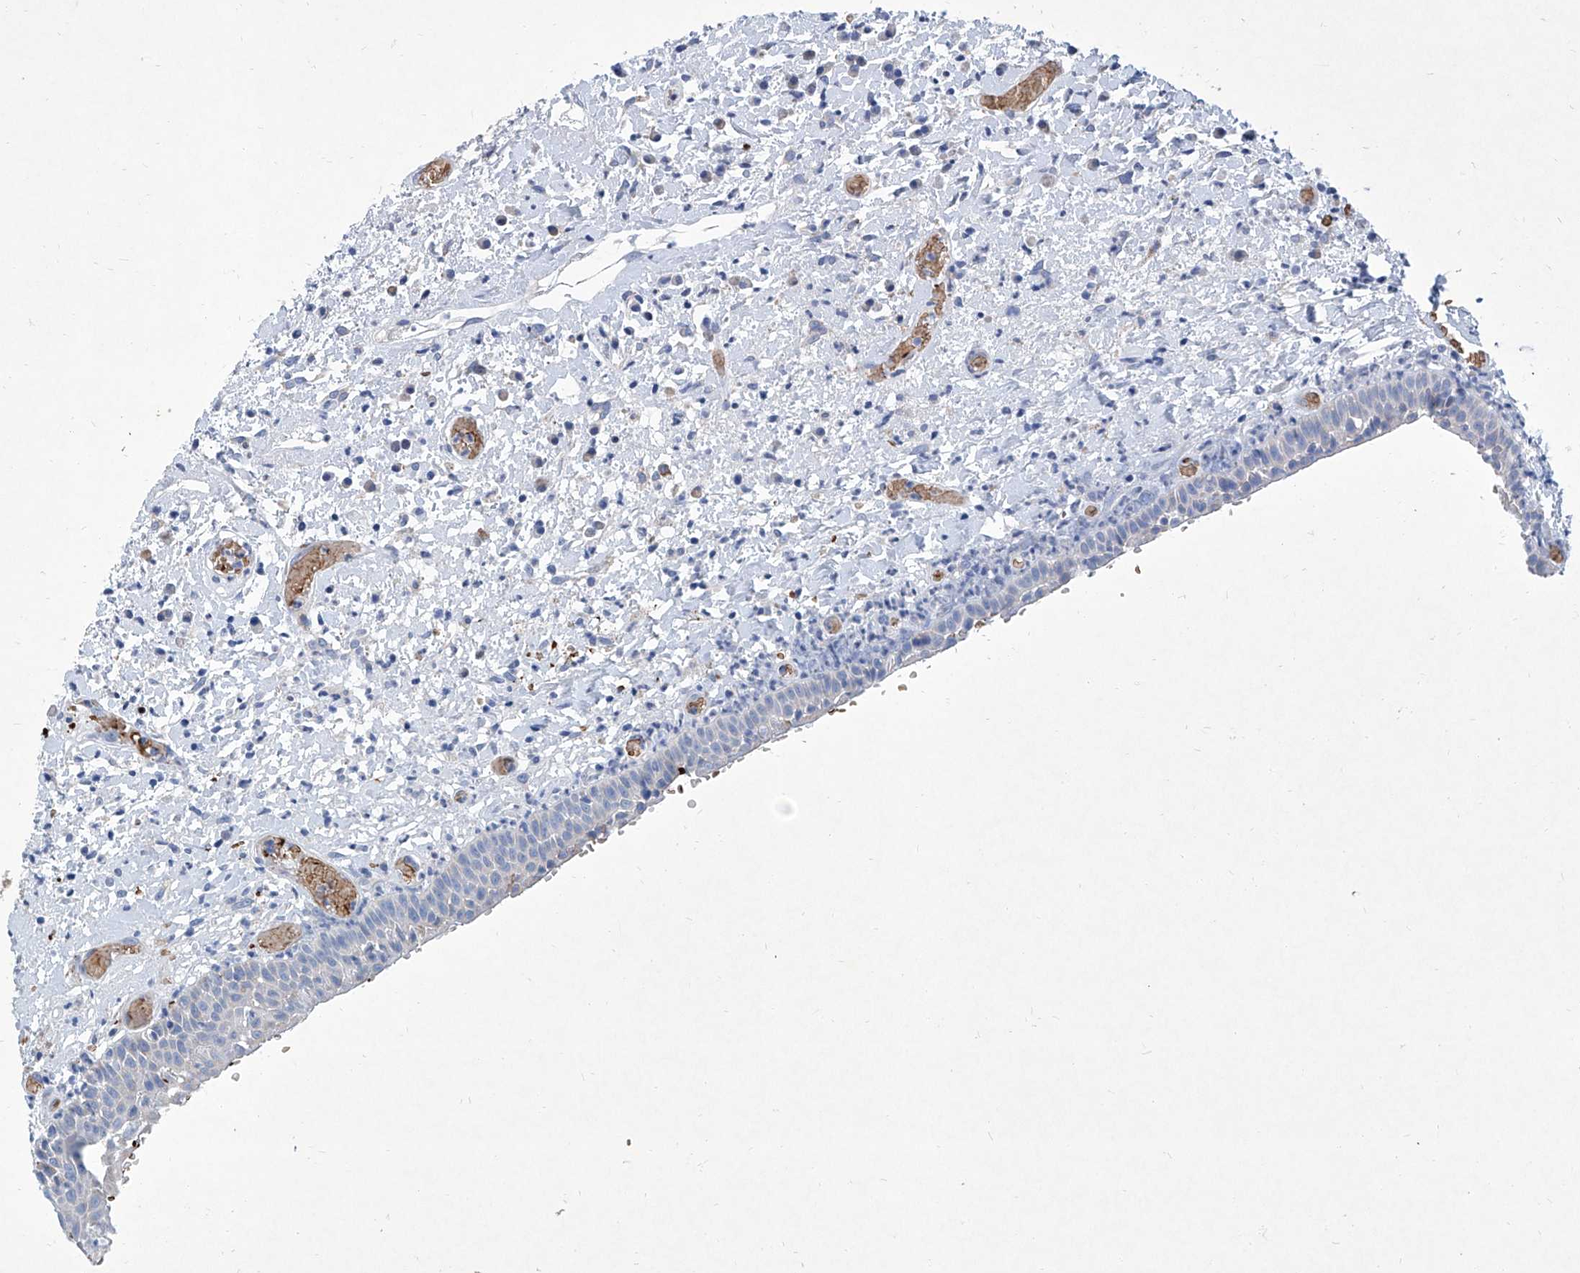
{"staining": {"intensity": "negative", "quantity": "none", "location": "none"}, "tissue": "oral mucosa", "cell_type": "Squamous epithelial cells", "image_type": "normal", "snomed": [{"axis": "morphology", "description": "Normal tissue, NOS"}, {"axis": "topography", "description": "Oral tissue"}], "caption": "Histopathology image shows no significant protein positivity in squamous epithelial cells of normal oral mucosa.", "gene": "FPR2", "patient": {"sex": "female", "age": 76}}